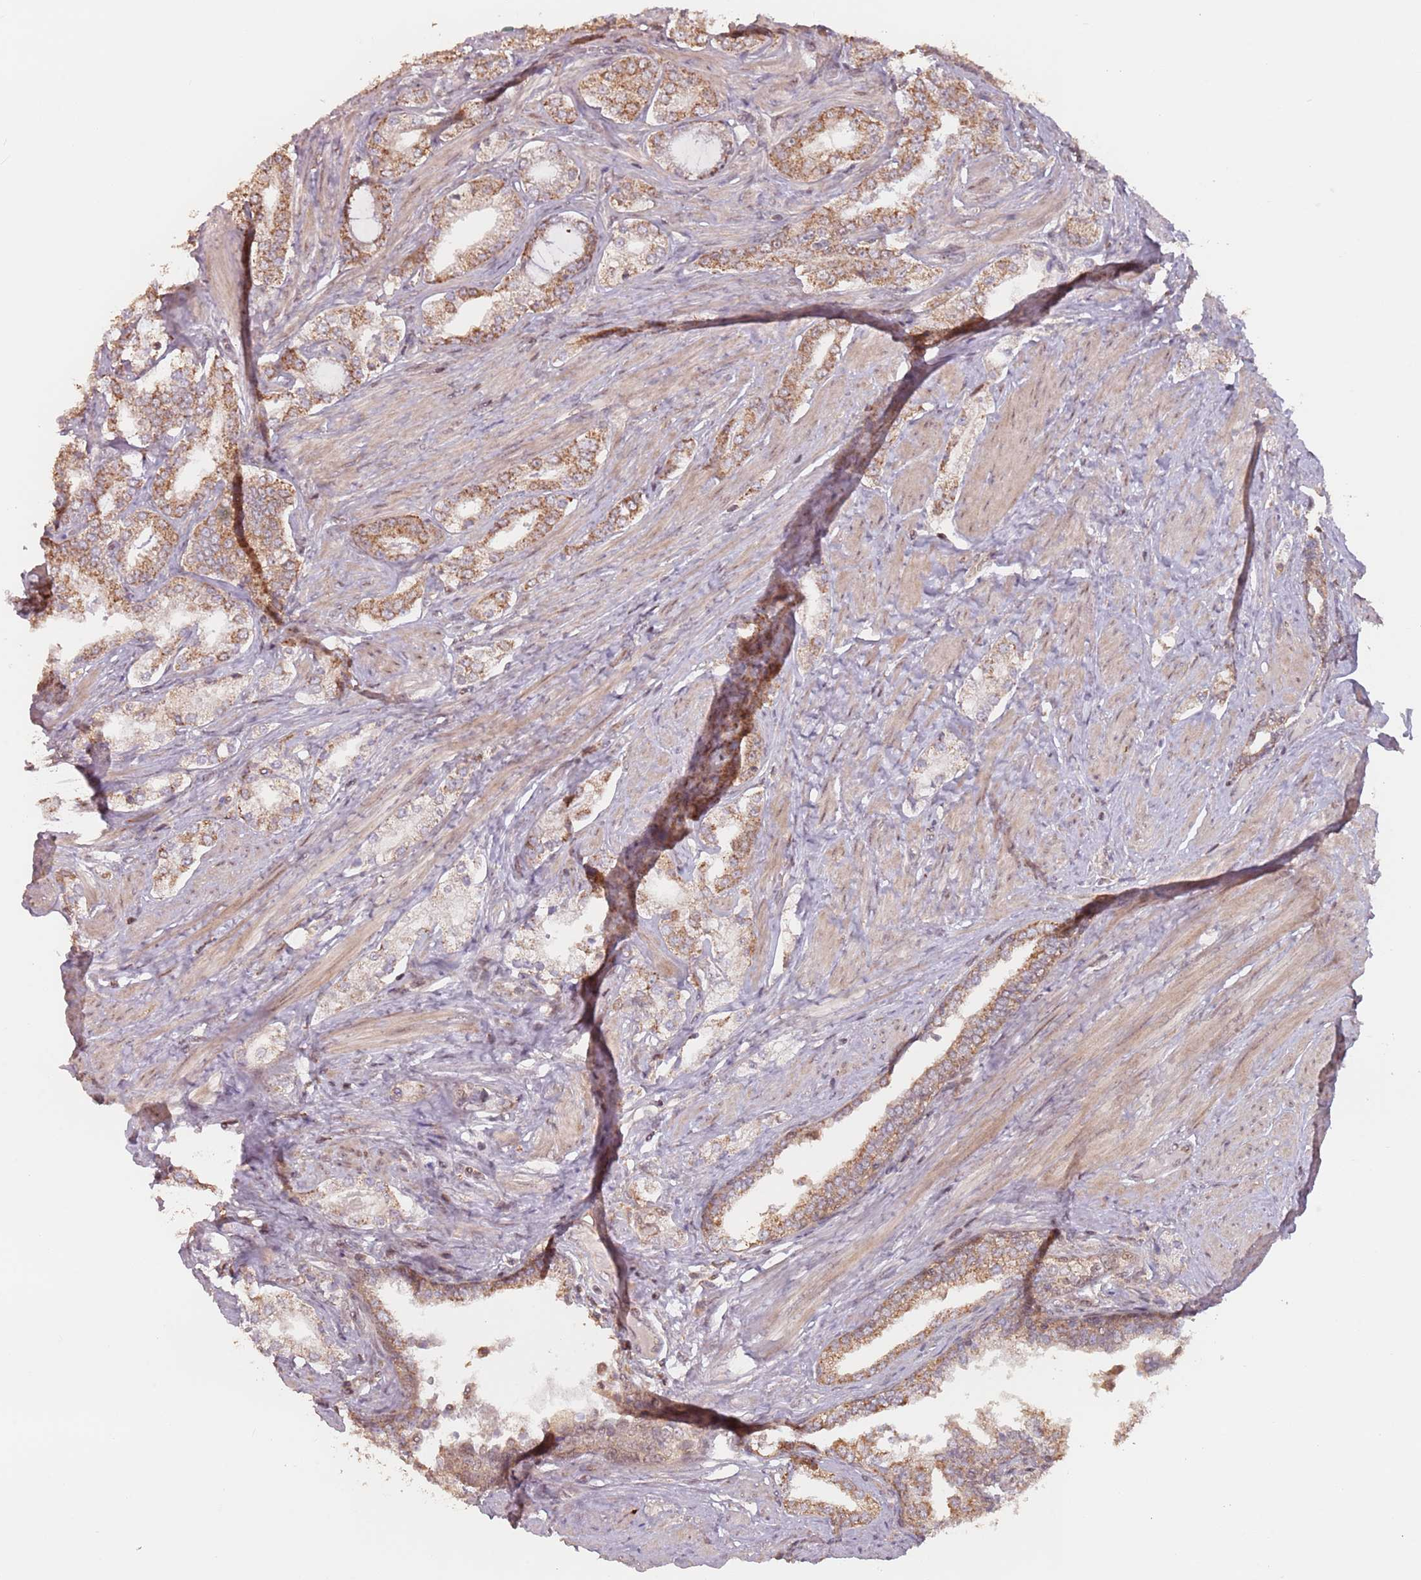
{"staining": {"intensity": "moderate", "quantity": ">75%", "location": "cytoplasmic/membranous"}, "tissue": "prostate cancer", "cell_type": "Tumor cells", "image_type": "cancer", "snomed": [{"axis": "morphology", "description": "Adenocarcinoma, High grade"}, {"axis": "topography", "description": "Prostate"}], "caption": "The histopathology image reveals staining of high-grade adenocarcinoma (prostate), revealing moderate cytoplasmic/membranous protein positivity (brown color) within tumor cells. The staining is performed using DAB brown chromogen to label protein expression. The nuclei are counter-stained blue using hematoxylin.", "gene": "VPS52", "patient": {"sex": "male", "age": 71}}